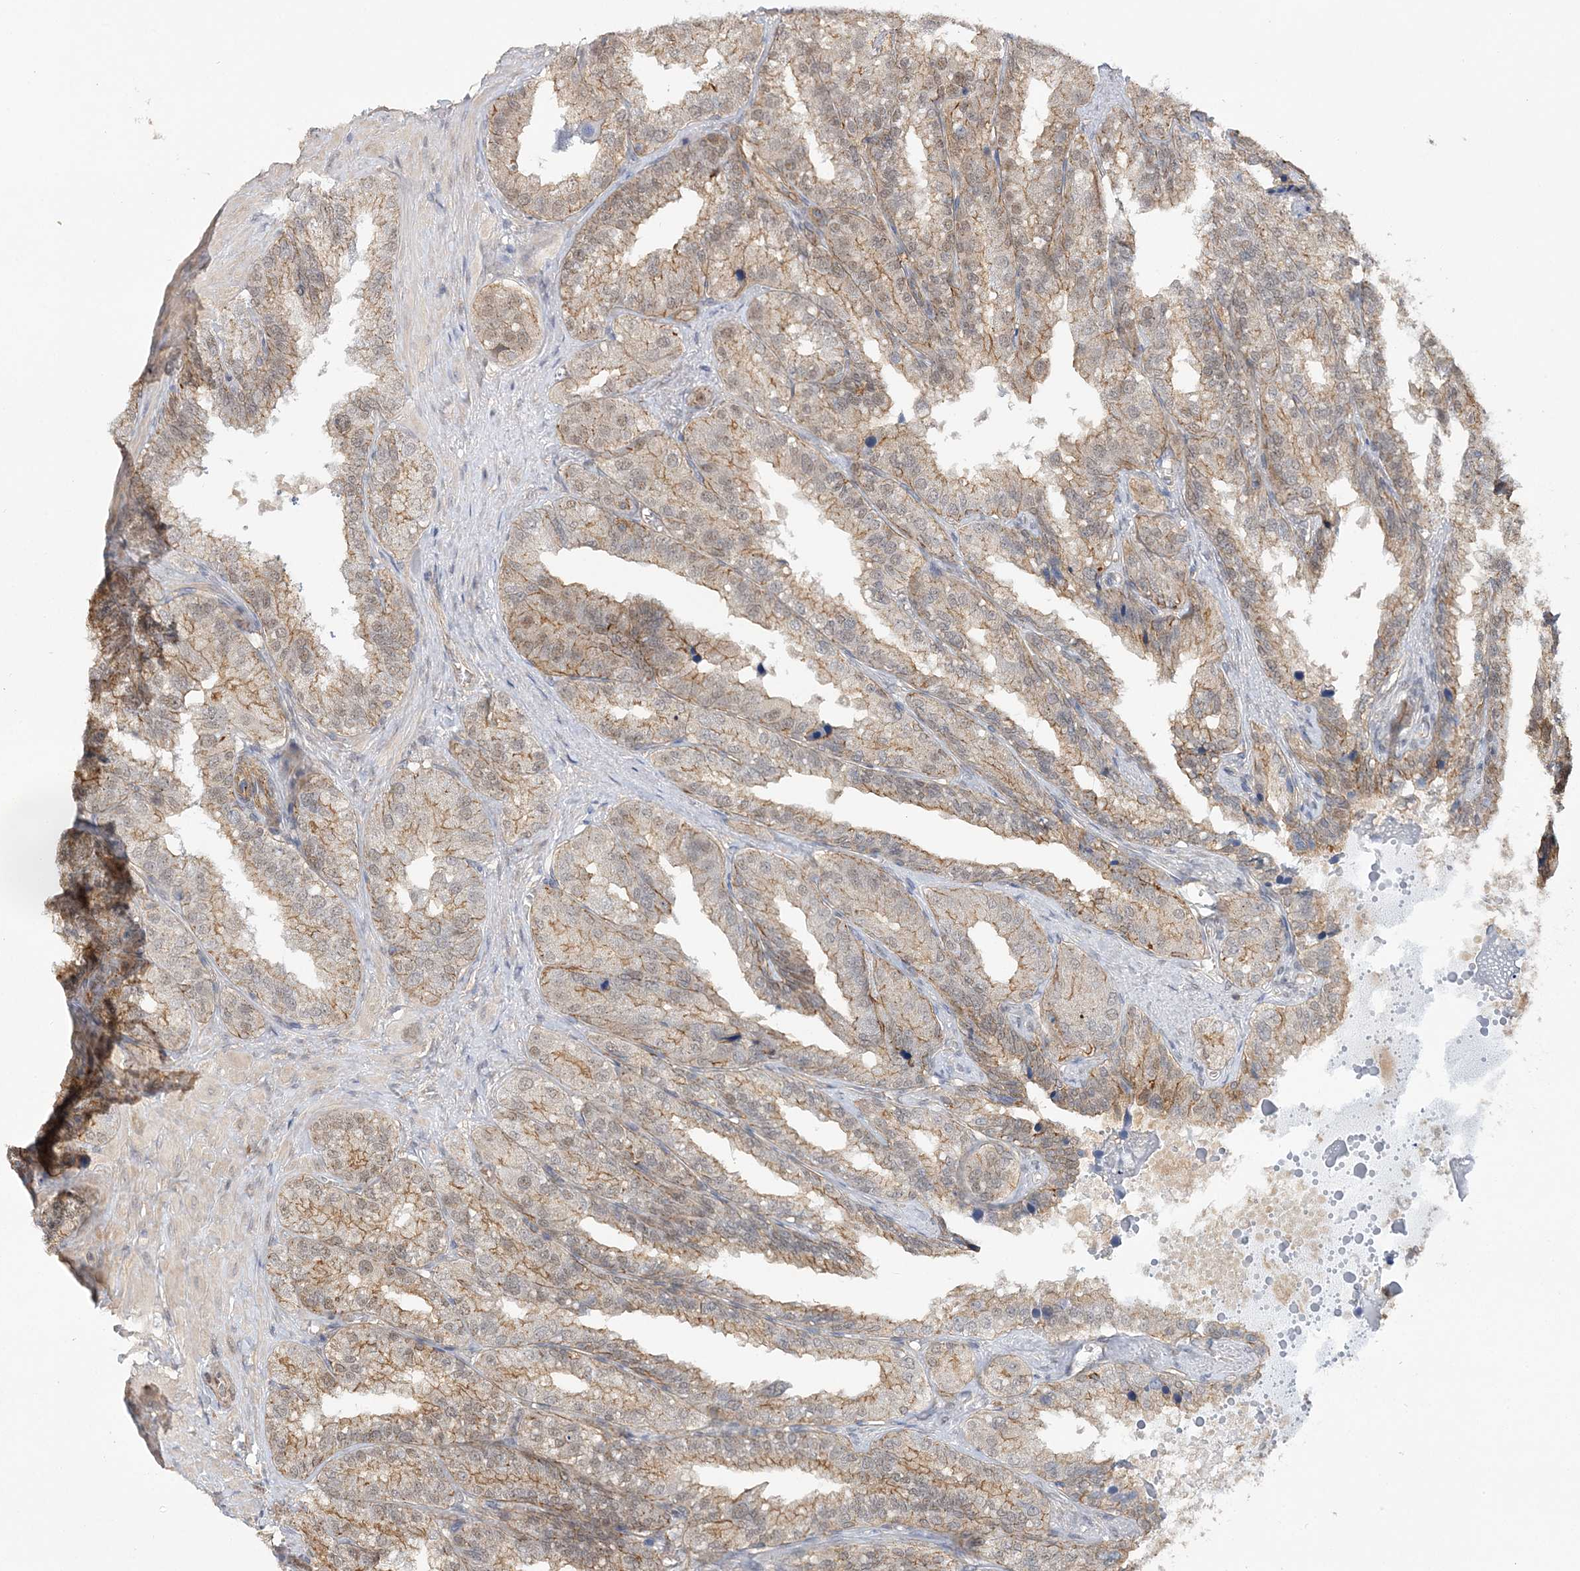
{"staining": {"intensity": "moderate", "quantity": "25%-75%", "location": "cytoplasmic/membranous"}, "tissue": "seminal vesicle", "cell_type": "Glandular cells", "image_type": "normal", "snomed": [{"axis": "morphology", "description": "Normal tissue, NOS"}, {"axis": "topography", "description": "Prostate"}, {"axis": "topography", "description": "Seminal veicle"}], "caption": "A medium amount of moderate cytoplasmic/membranous staining is present in about 25%-75% of glandular cells in normal seminal vesicle.", "gene": "MAT2B", "patient": {"sex": "male", "age": 51}}